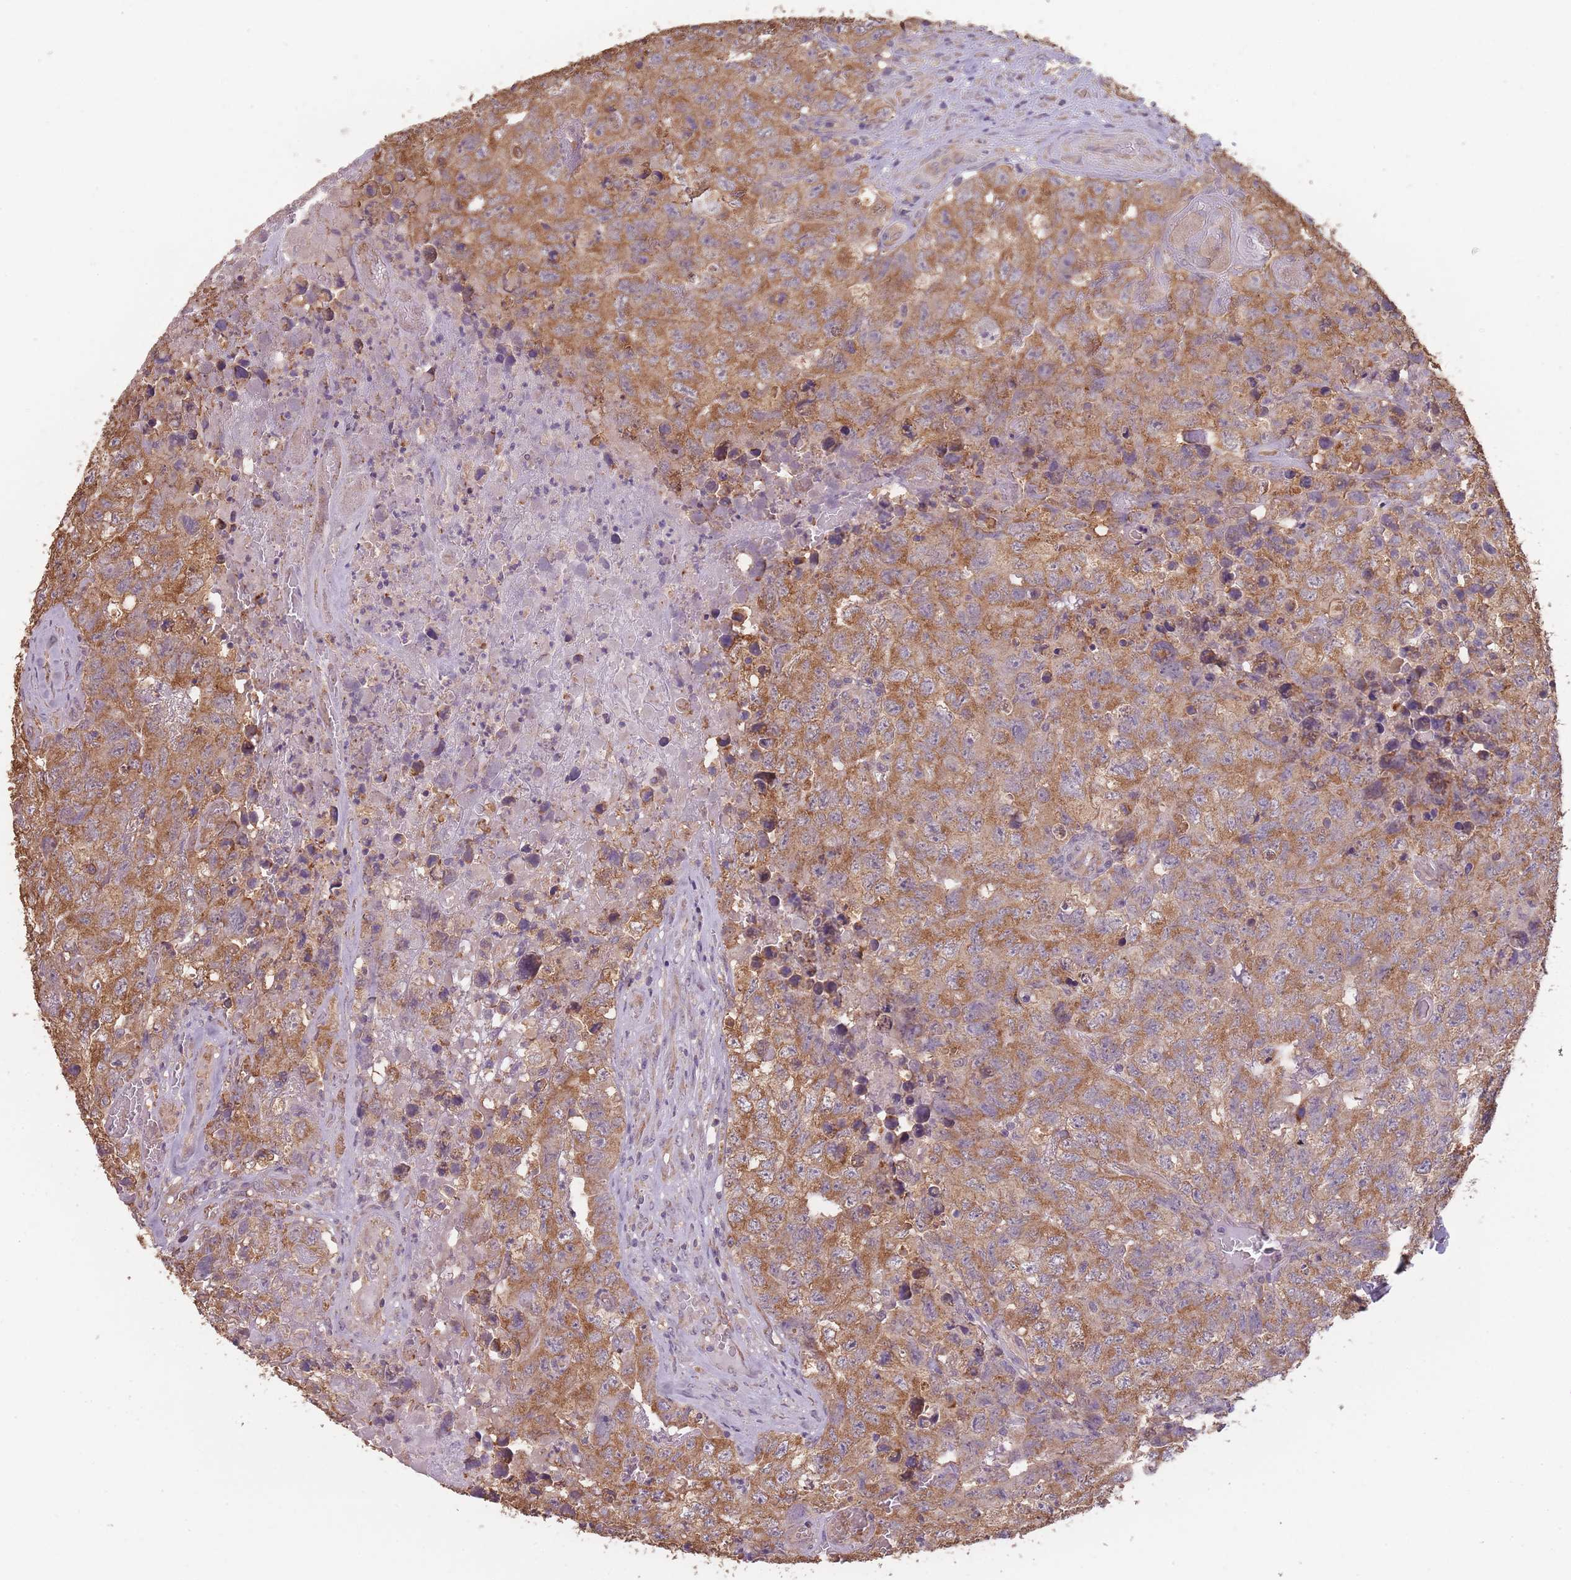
{"staining": {"intensity": "moderate", "quantity": ">75%", "location": "cytoplasmic/membranous"}, "tissue": "testis cancer", "cell_type": "Tumor cells", "image_type": "cancer", "snomed": [{"axis": "morphology", "description": "Carcinoma, Embryonal, NOS"}, {"axis": "topography", "description": "Testis"}], "caption": "Immunohistochemistry (IHC) of testis cancer displays medium levels of moderate cytoplasmic/membranous positivity in about >75% of tumor cells.", "gene": "SANBR", "patient": {"sex": "male", "age": 31}}